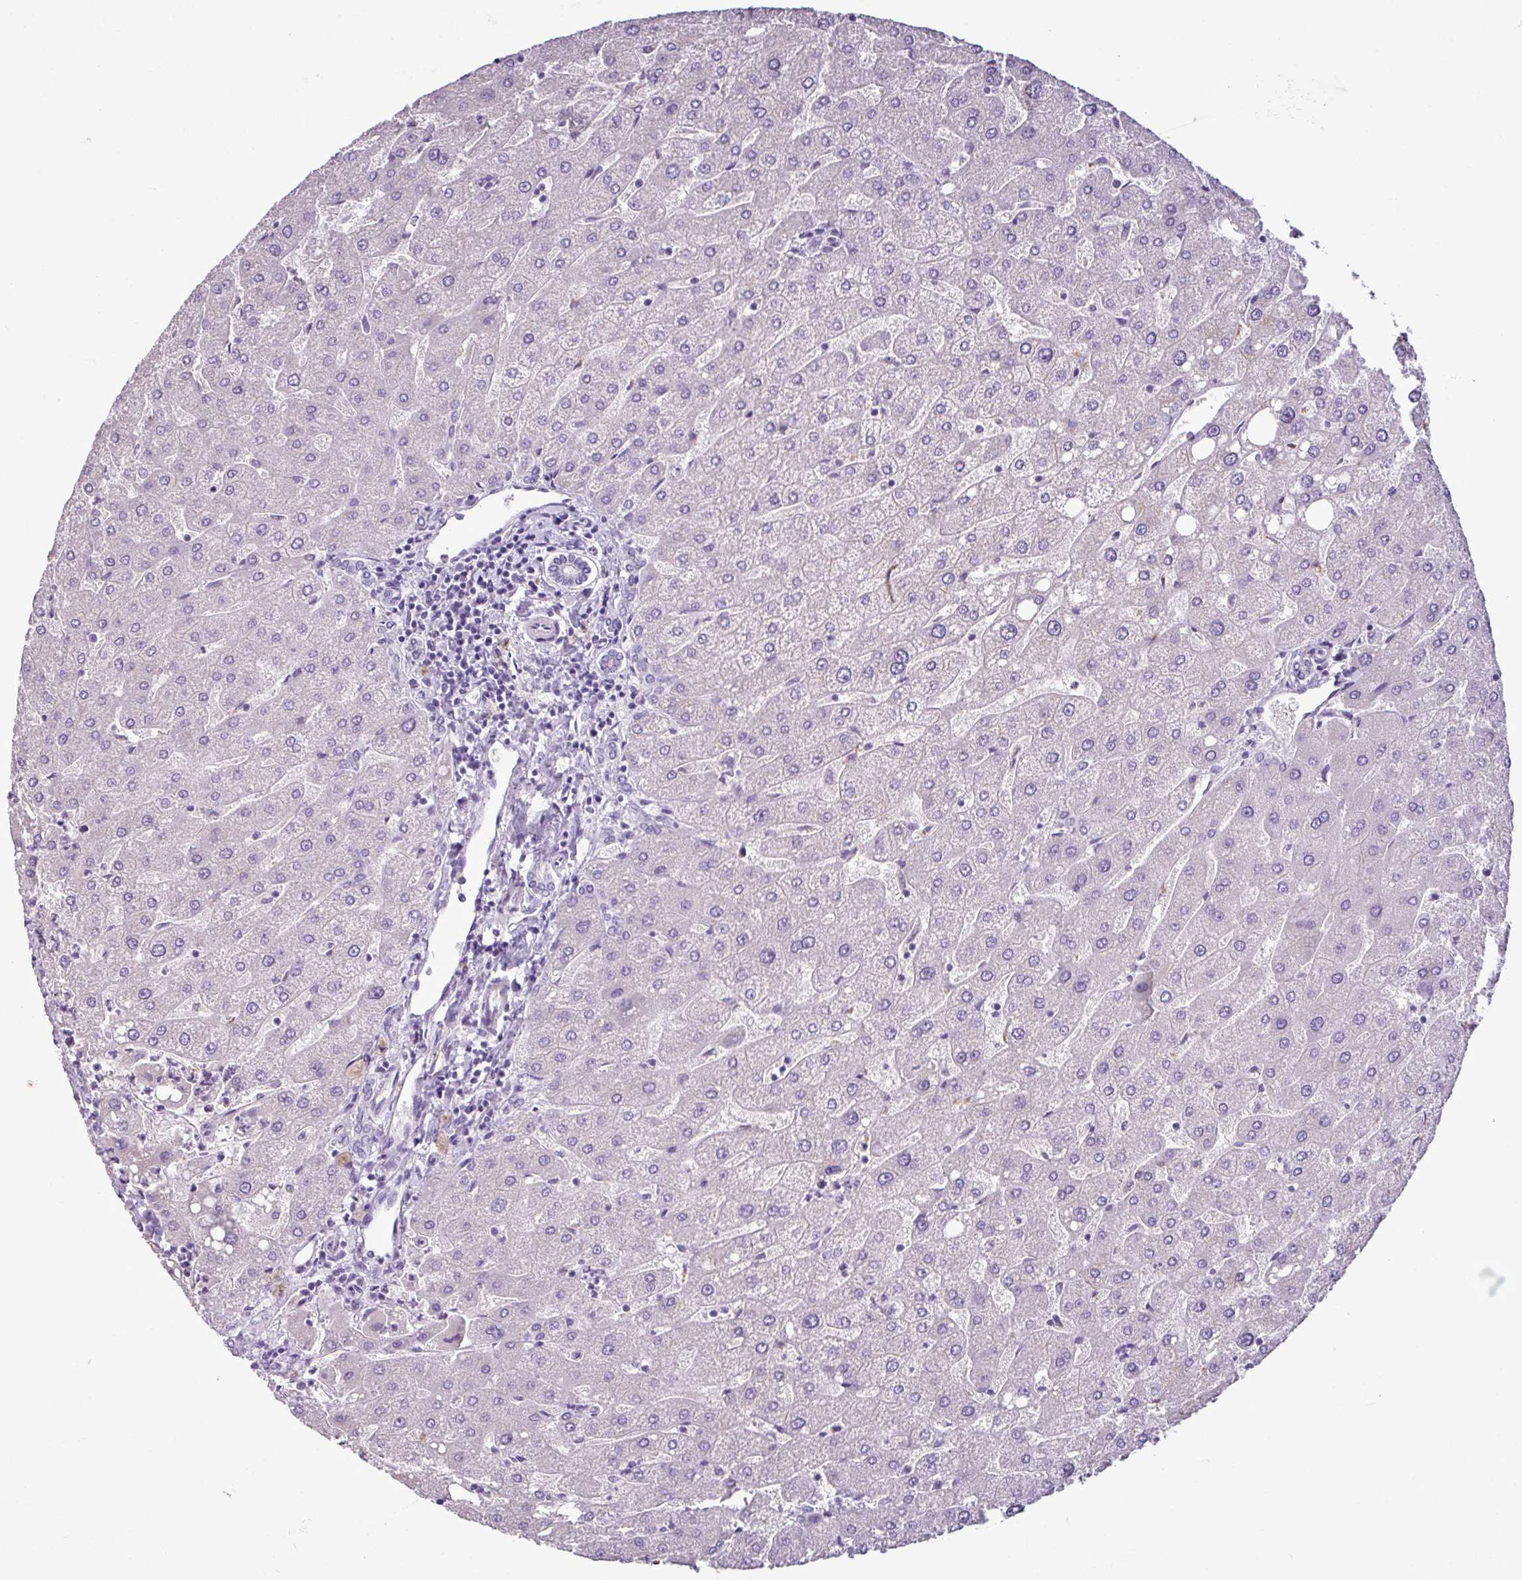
{"staining": {"intensity": "negative", "quantity": "none", "location": "none"}, "tissue": "liver", "cell_type": "Cholangiocytes", "image_type": "normal", "snomed": [{"axis": "morphology", "description": "Normal tissue, NOS"}, {"axis": "topography", "description": "Liver"}], "caption": "The photomicrograph reveals no staining of cholangiocytes in benign liver. (Brightfield microscopy of DAB immunohistochemistry (IHC) at high magnification).", "gene": "C9orf24", "patient": {"sex": "male", "age": 67}}